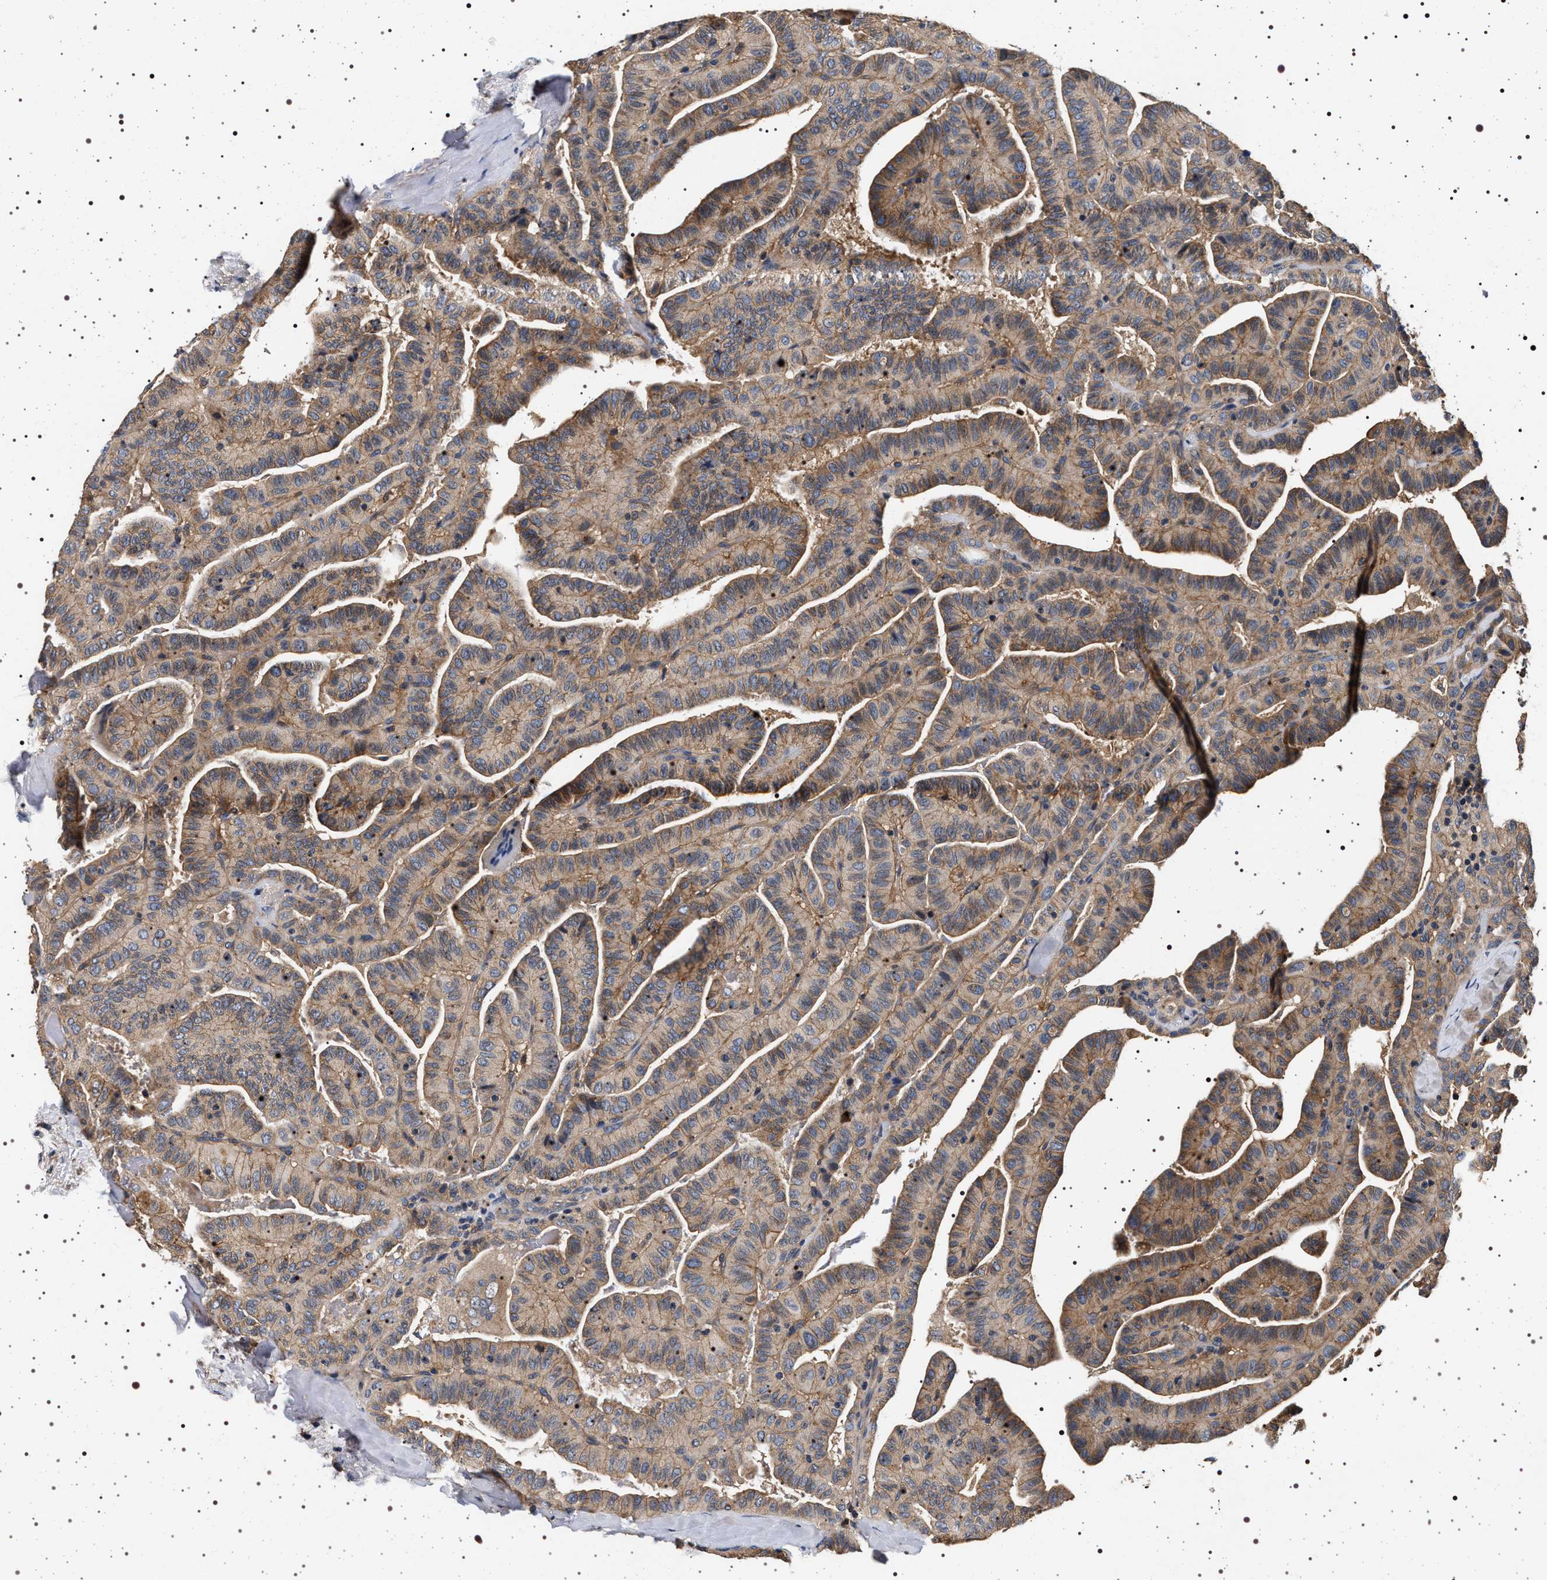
{"staining": {"intensity": "weak", "quantity": ">75%", "location": "cytoplasmic/membranous"}, "tissue": "thyroid cancer", "cell_type": "Tumor cells", "image_type": "cancer", "snomed": [{"axis": "morphology", "description": "Papillary adenocarcinoma, NOS"}, {"axis": "topography", "description": "Thyroid gland"}], "caption": "Thyroid cancer (papillary adenocarcinoma) stained with immunohistochemistry (IHC) demonstrates weak cytoplasmic/membranous expression in about >75% of tumor cells. (Brightfield microscopy of DAB IHC at high magnification).", "gene": "DCBLD2", "patient": {"sex": "male", "age": 77}}